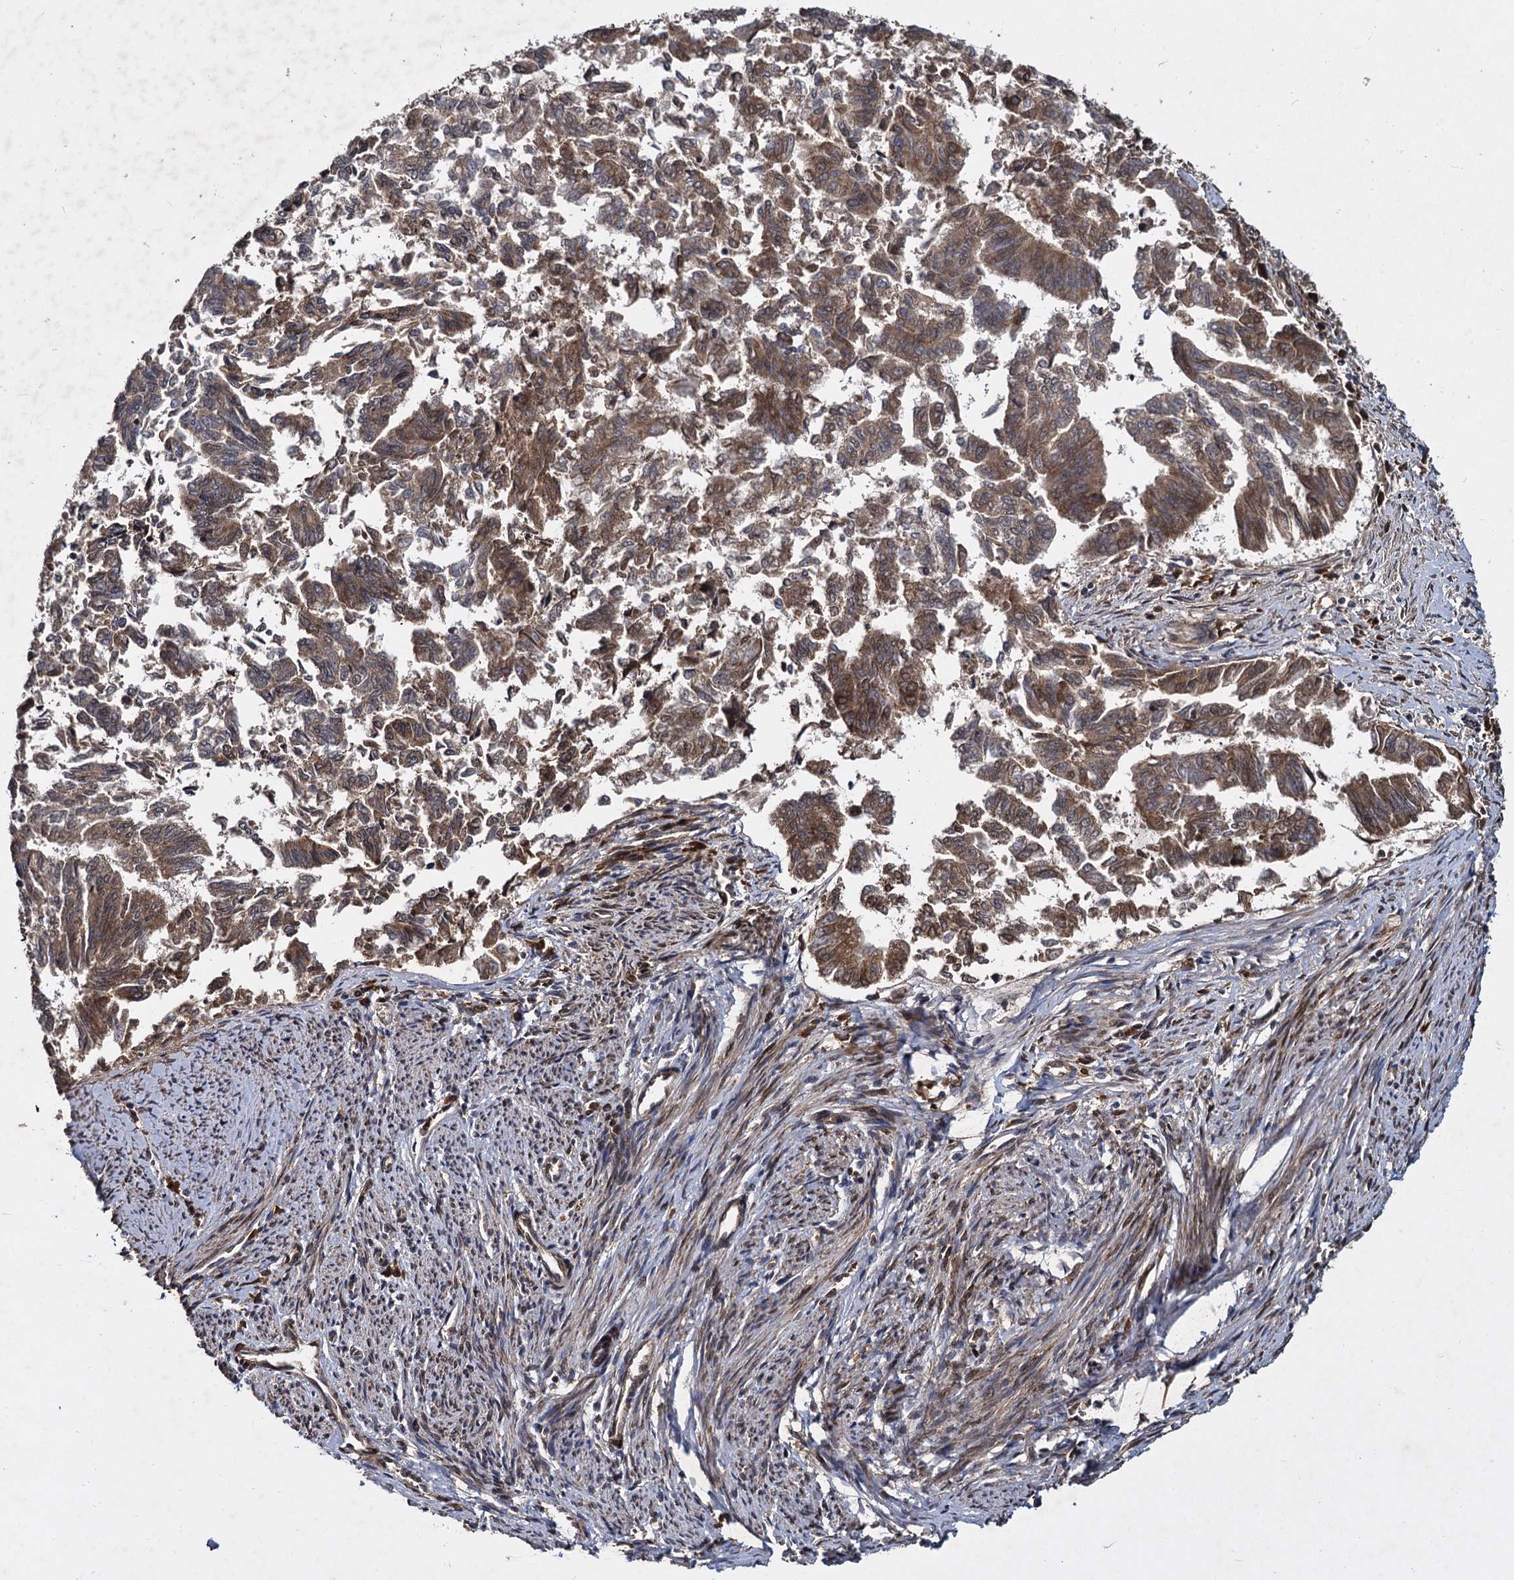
{"staining": {"intensity": "moderate", "quantity": ">75%", "location": "cytoplasmic/membranous"}, "tissue": "endometrial cancer", "cell_type": "Tumor cells", "image_type": "cancer", "snomed": [{"axis": "morphology", "description": "Adenocarcinoma, NOS"}, {"axis": "topography", "description": "Endometrium"}], "caption": "Endometrial cancer stained for a protein exhibits moderate cytoplasmic/membranous positivity in tumor cells. (brown staining indicates protein expression, while blue staining denotes nuclei).", "gene": "DCP1B", "patient": {"sex": "female", "age": 79}}